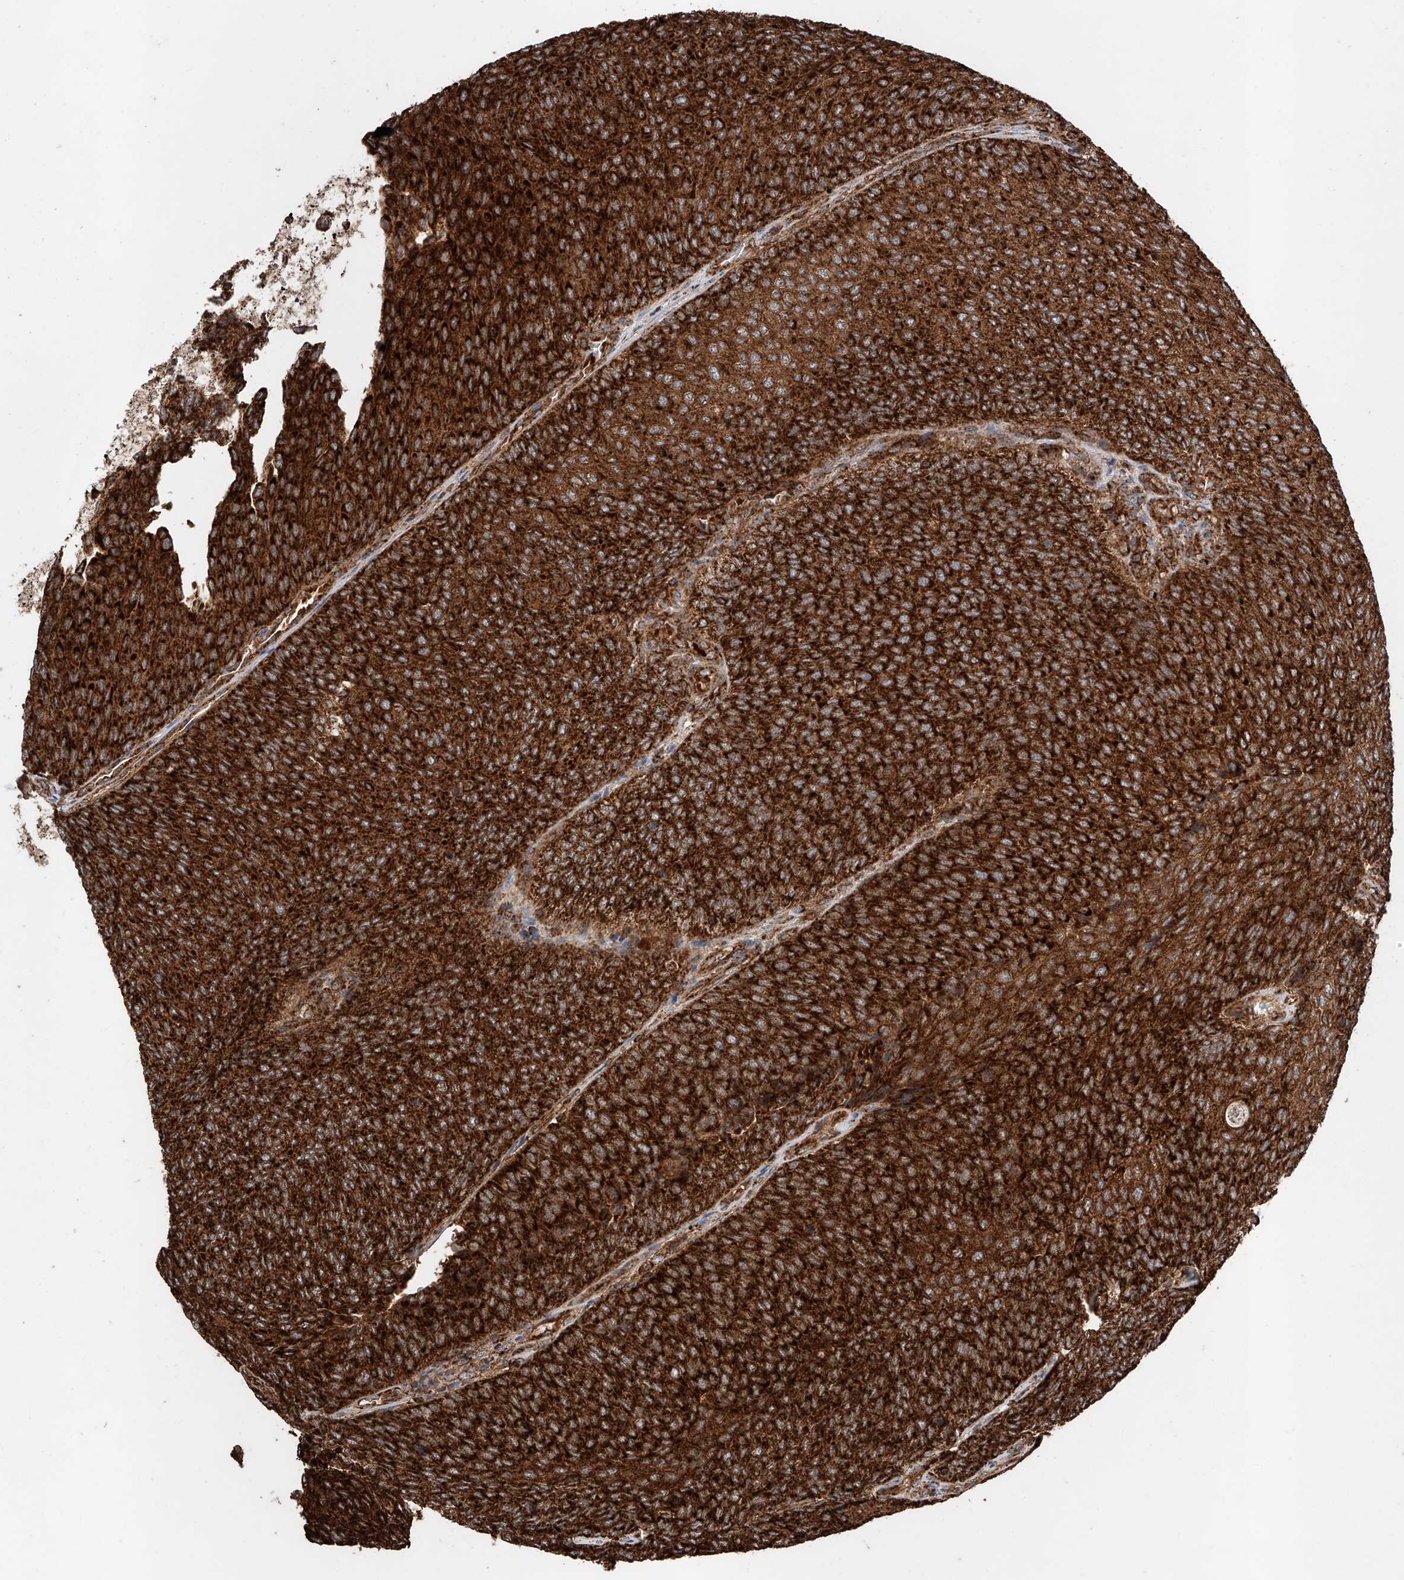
{"staining": {"intensity": "strong", "quantity": ">75%", "location": "cytoplasmic/membranous"}, "tissue": "urothelial cancer", "cell_type": "Tumor cells", "image_type": "cancer", "snomed": [{"axis": "morphology", "description": "Urothelial carcinoma, Low grade"}, {"axis": "topography", "description": "Urinary bladder"}], "caption": "IHC of urothelial carcinoma (low-grade) exhibits high levels of strong cytoplasmic/membranous positivity in approximately >75% of tumor cells. (brown staining indicates protein expression, while blue staining denotes nuclei).", "gene": "PISD", "patient": {"sex": "female", "age": 79}}